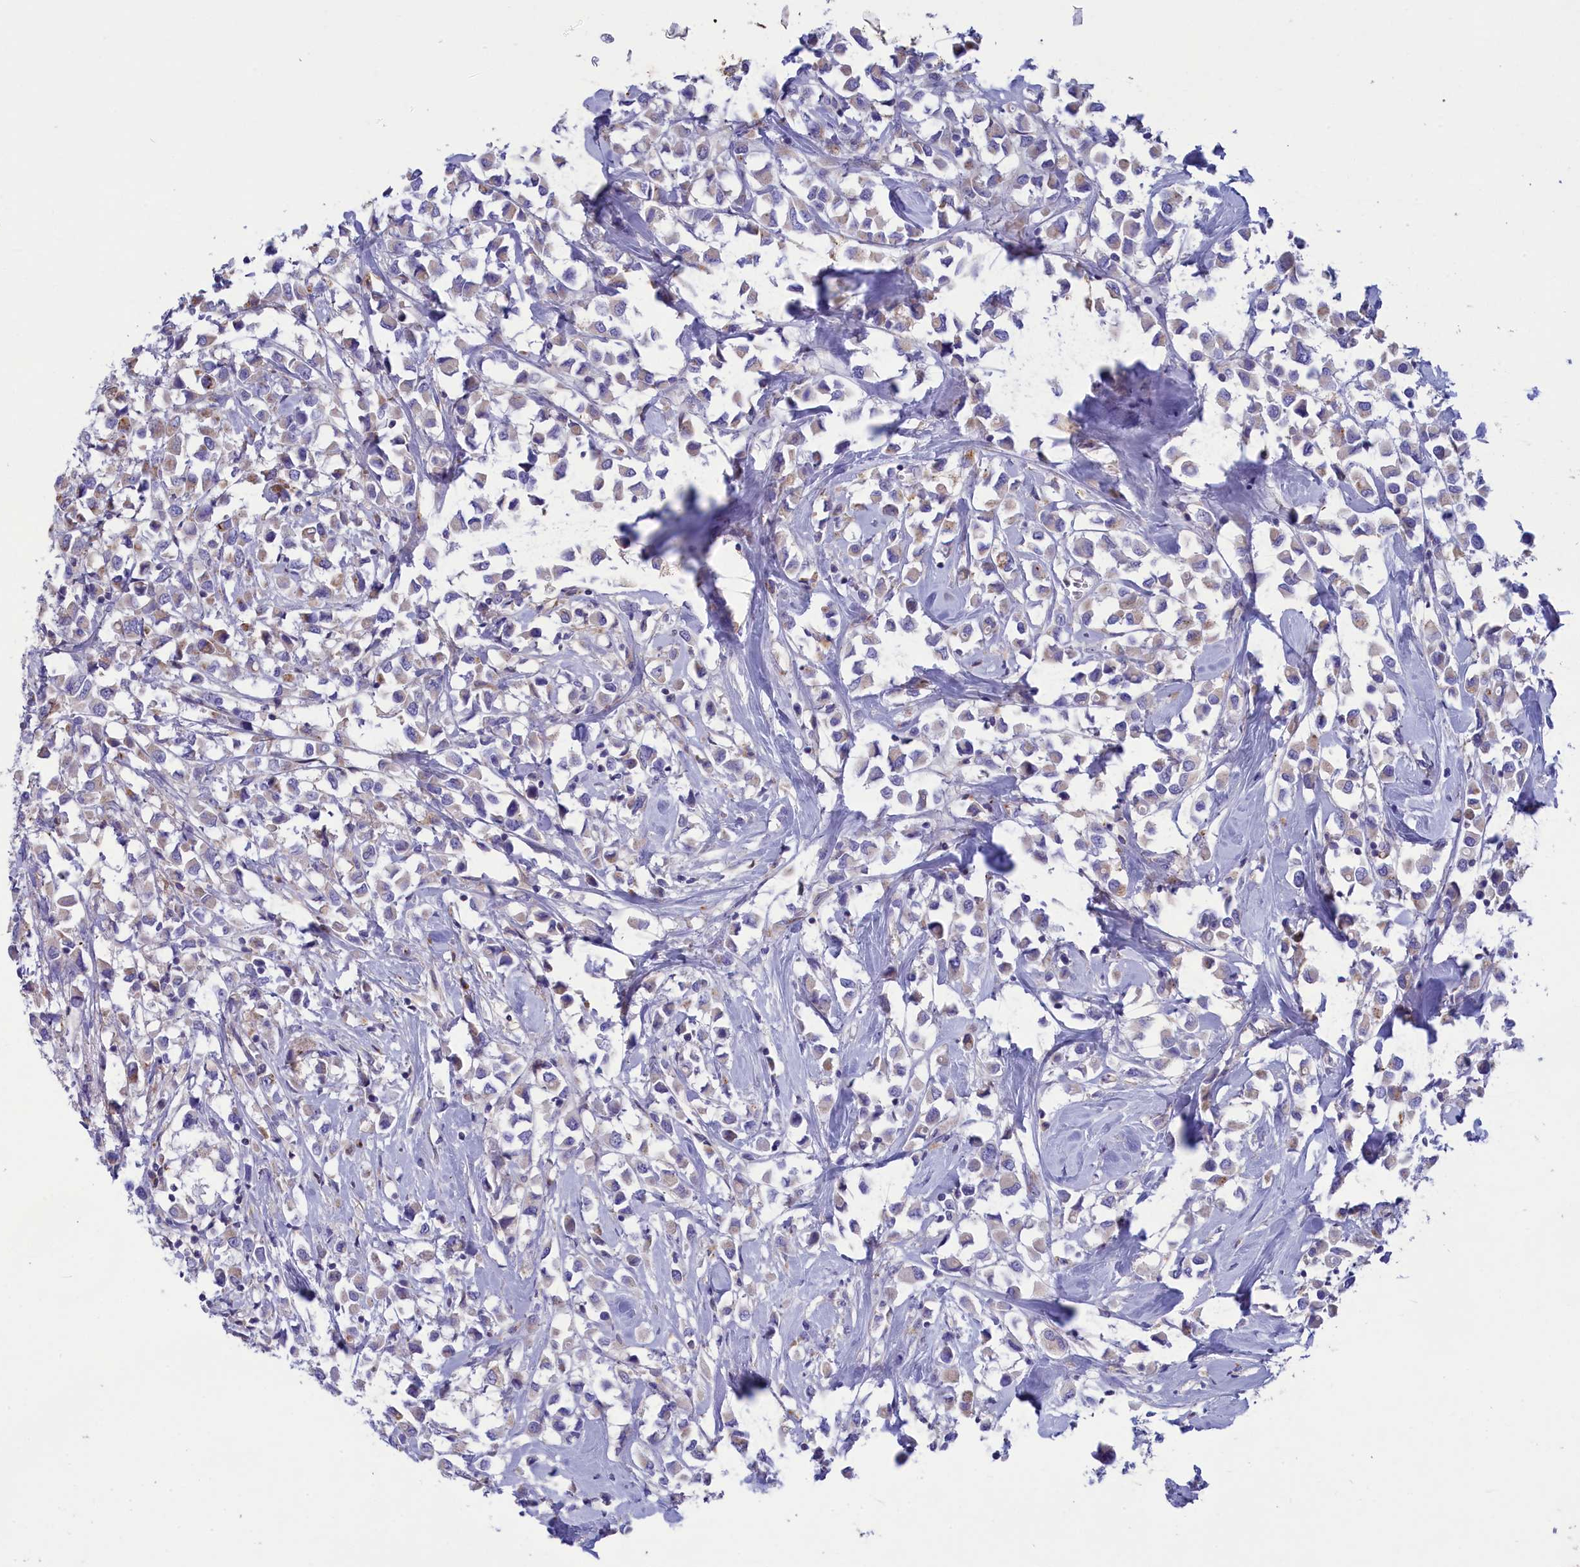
{"staining": {"intensity": "weak", "quantity": "<25%", "location": "cytoplasmic/membranous"}, "tissue": "breast cancer", "cell_type": "Tumor cells", "image_type": "cancer", "snomed": [{"axis": "morphology", "description": "Duct carcinoma"}, {"axis": "topography", "description": "Breast"}], "caption": "Tumor cells are negative for brown protein staining in breast infiltrating ductal carcinoma.", "gene": "WDR6", "patient": {"sex": "female", "age": 61}}